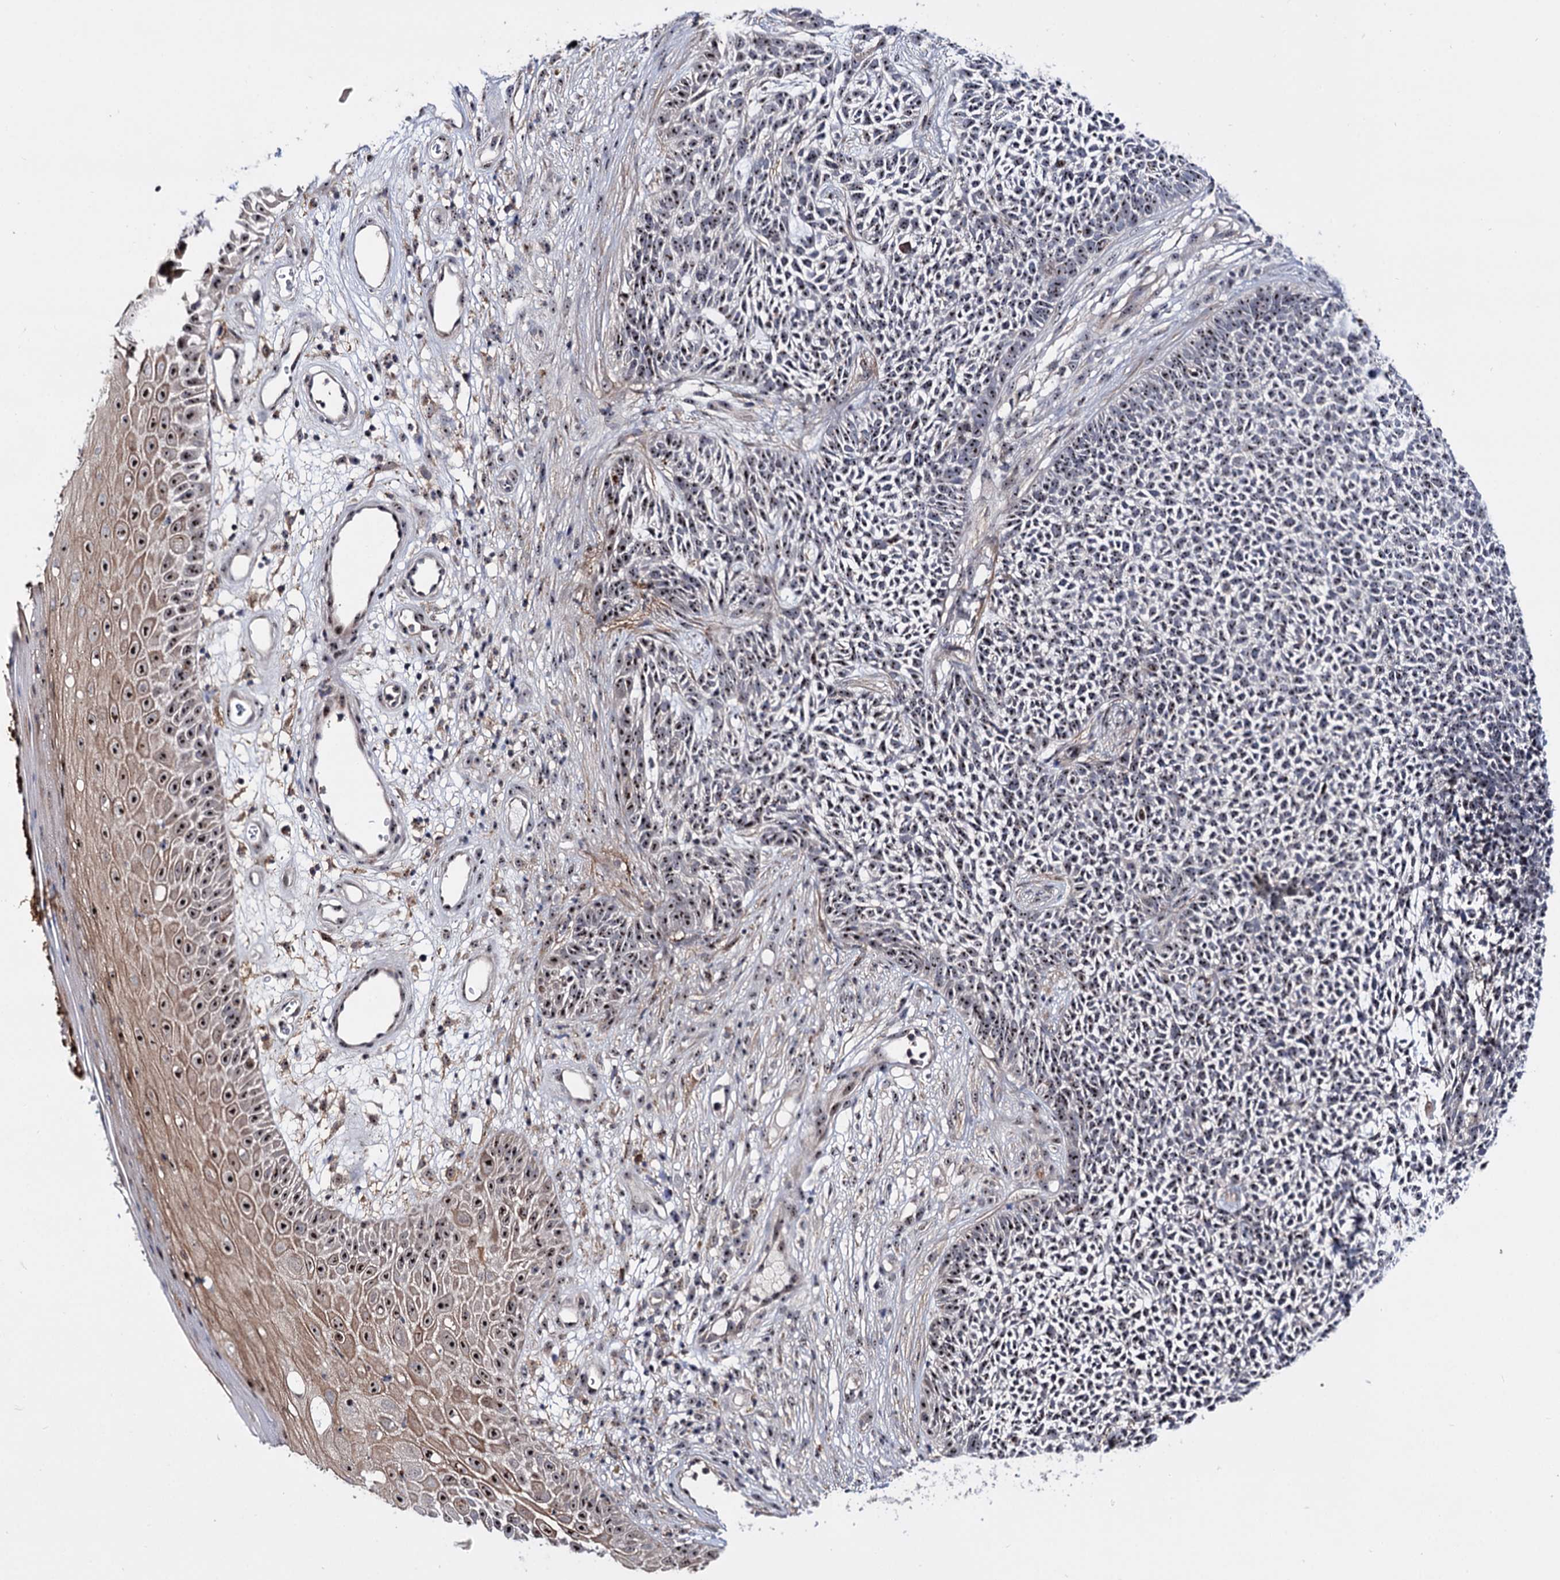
{"staining": {"intensity": "moderate", "quantity": "25%-75%", "location": "nuclear"}, "tissue": "skin cancer", "cell_type": "Tumor cells", "image_type": "cancer", "snomed": [{"axis": "morphology", "description": "Basal cell carcinoma"}, {"axis": "topography", "description": "Skin"}], "caption": "About 25%-75% of tumor cells in skin basal cell carcinoma show moderate nuclear protein staining as visualized by brown immunohistochemical staining.", "gene": "SUPT20H", "patient": {"sex": "female", "age": 84}}